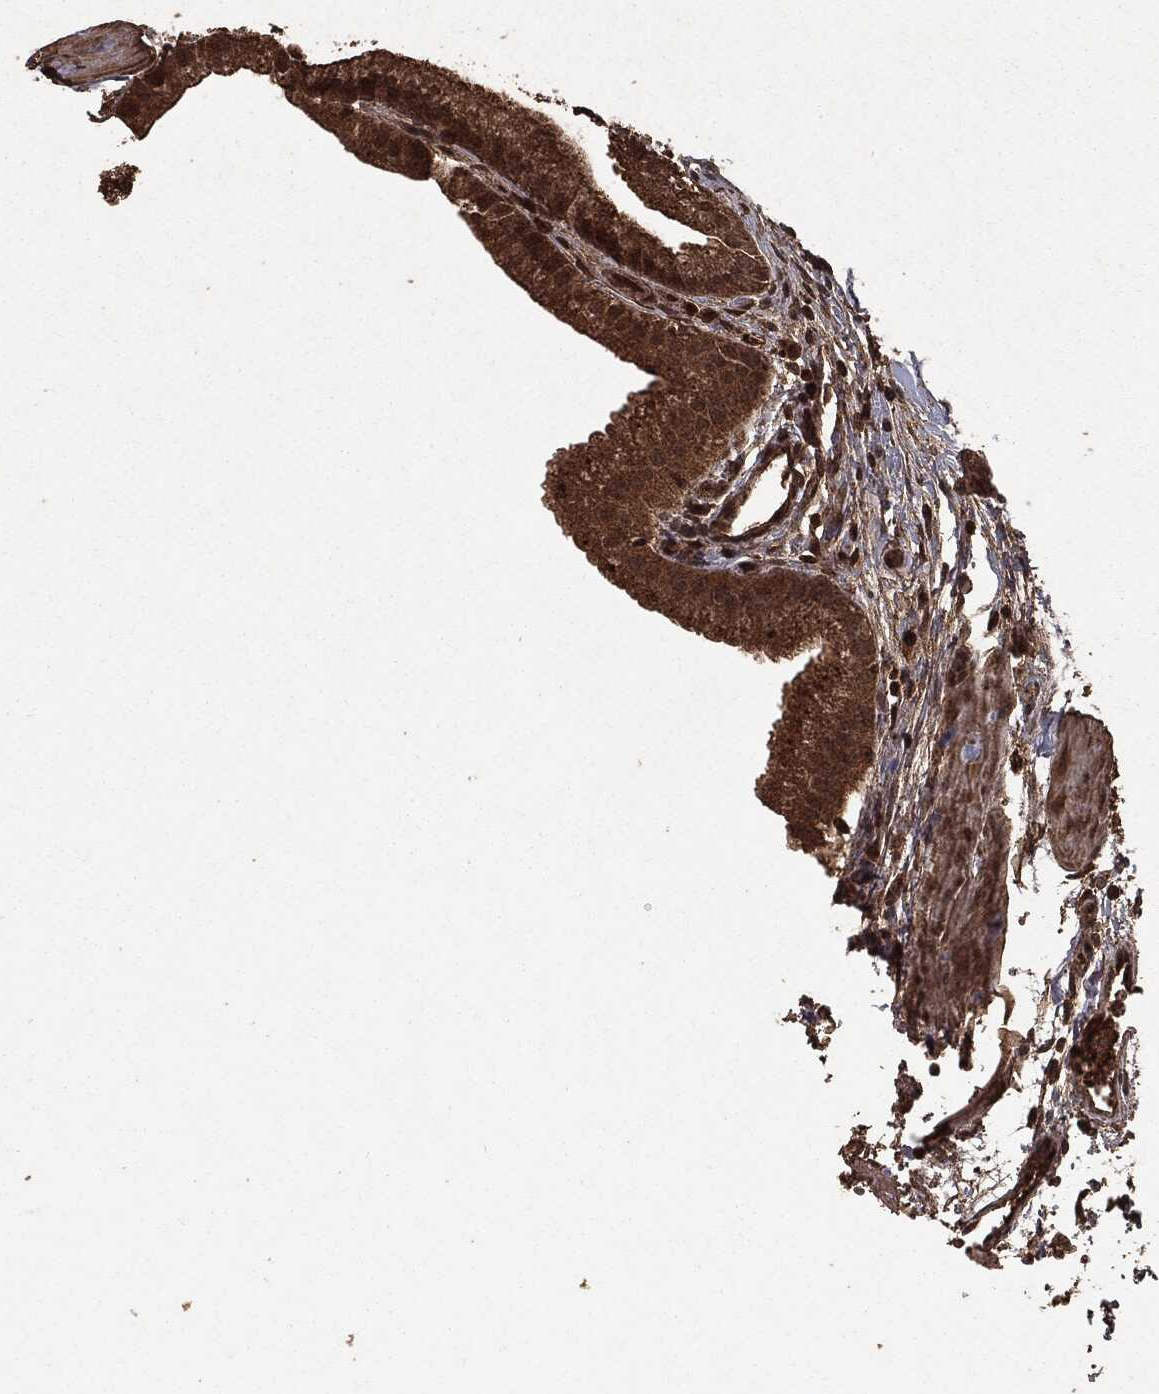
{"staining": {"intensity": "moderate", "quantity": ">75%", "location": "cytoplasmic/membranous"}, "tissue": "gallbladder", "cell_type": "Glandular cells", "image_type": "normal", "snomed": [{"axis": "morphology", "description": "Normal tissue, NOS"}, {"axis": "topography", "description": "Gallbladder"}], "caption": "This histopathology image demonstrates immunohistochemistry staining of benign human gallbladder, with medium moderate cytoplasmic/membranous positivity in approximately >75% of glandular cells.", "gene": "NME1", "patient": {"sex": "male", "age": 67}}